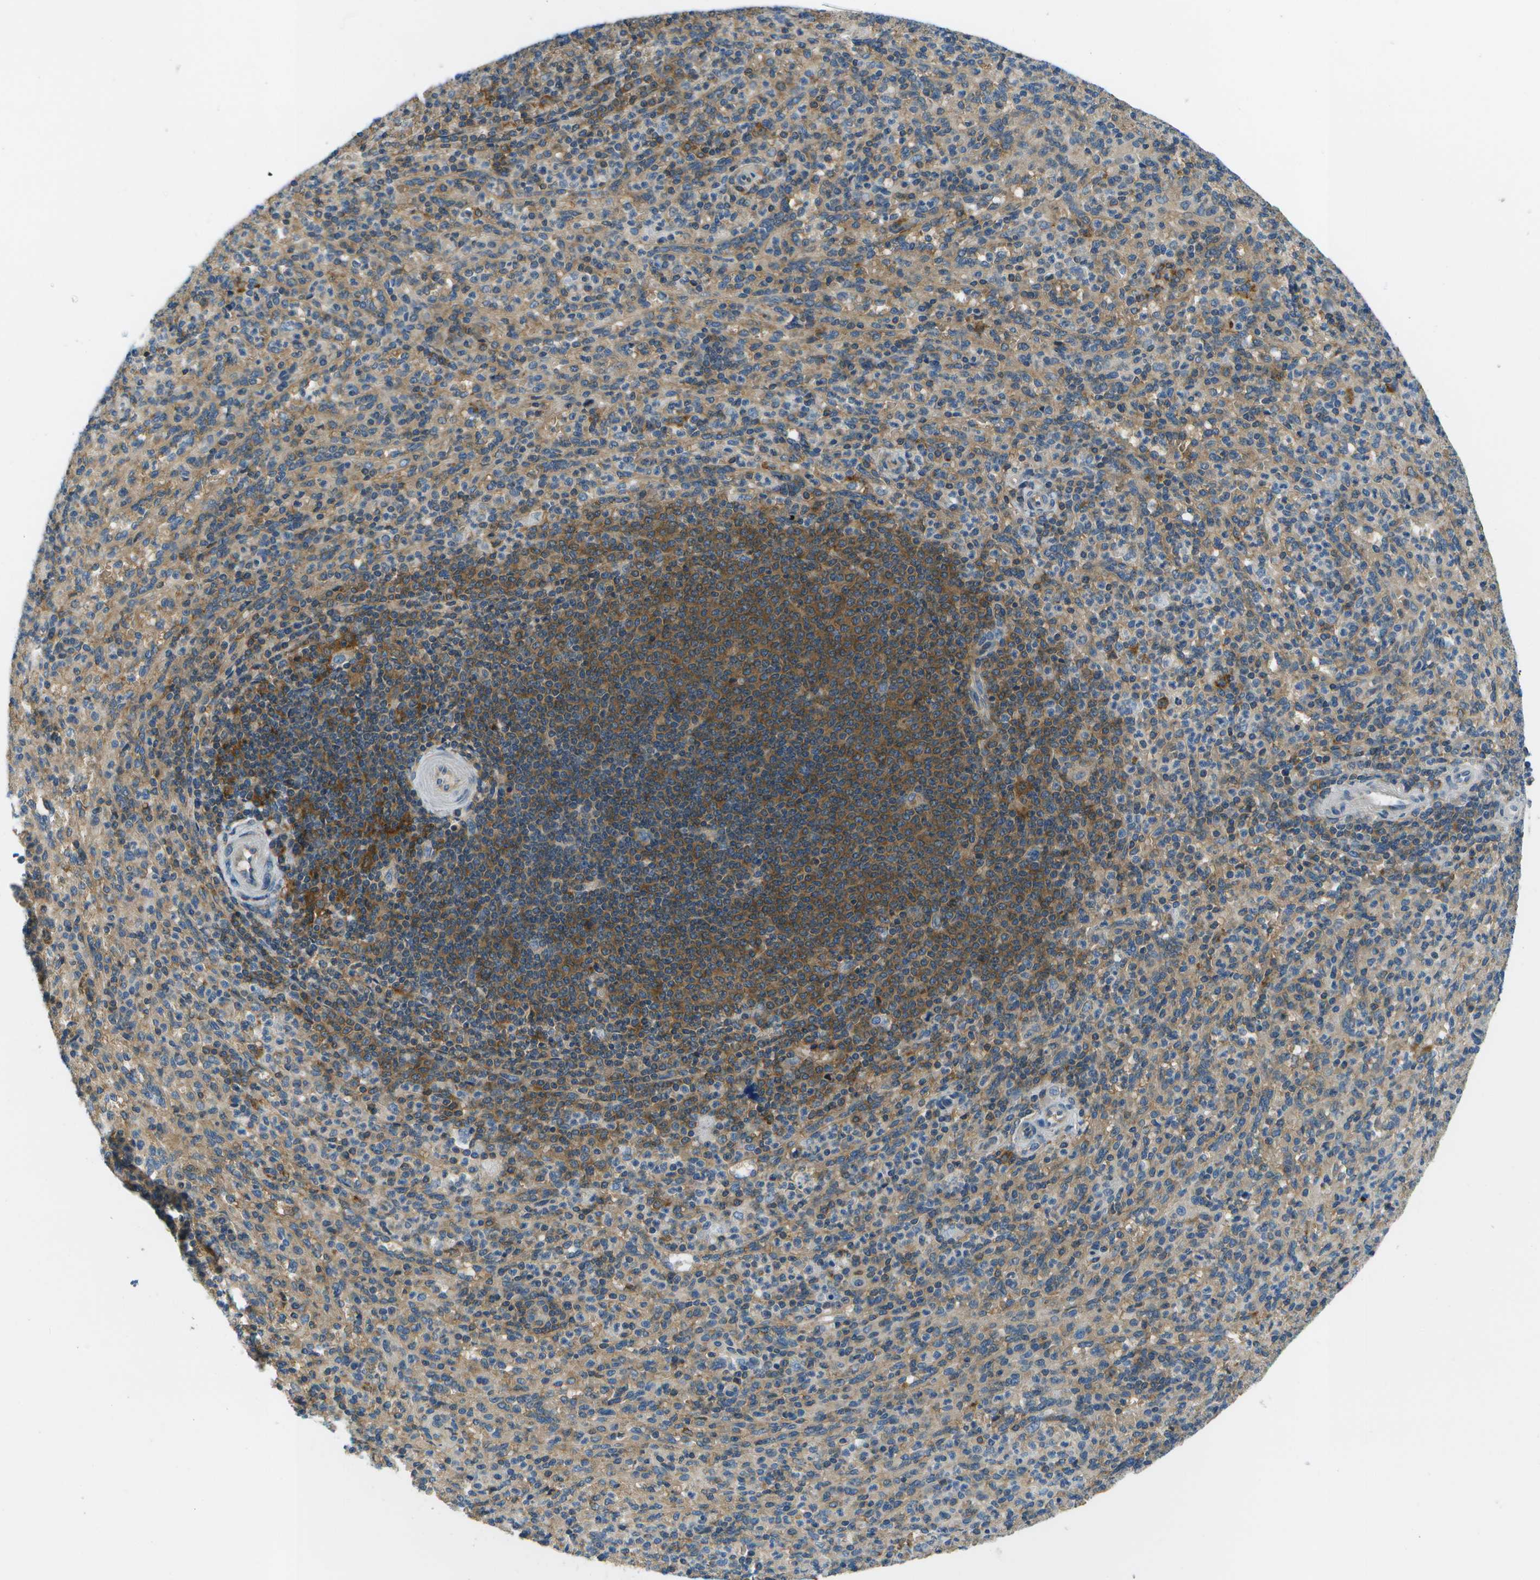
{"staining": {"intensity": "moderate", "quantity": "25%-75%", "location": "cytoplasmic/membranous"}, "tissue": "spleen", "cell_type": "Cells in red pulp", "image_type": "normal", "snomed": [{"axis": "morphology", "description": "Normal tissue, NOS"}, {"axis": "topography", "description": "Spleen"}], "caption": "Cells in red pulp demonstrate moderate cytoplasmic/membranous expression in approximately 25%-75% of cells in unremarkable spleen. The staining is performed using DAB (3,3'-diaminobenzidine) brown chromogen to label protein expression. The nuclei are counter-stained blue using hematoxylin.", "gene": "CTIF", "patient": {"sex": "male", "age": 36}}